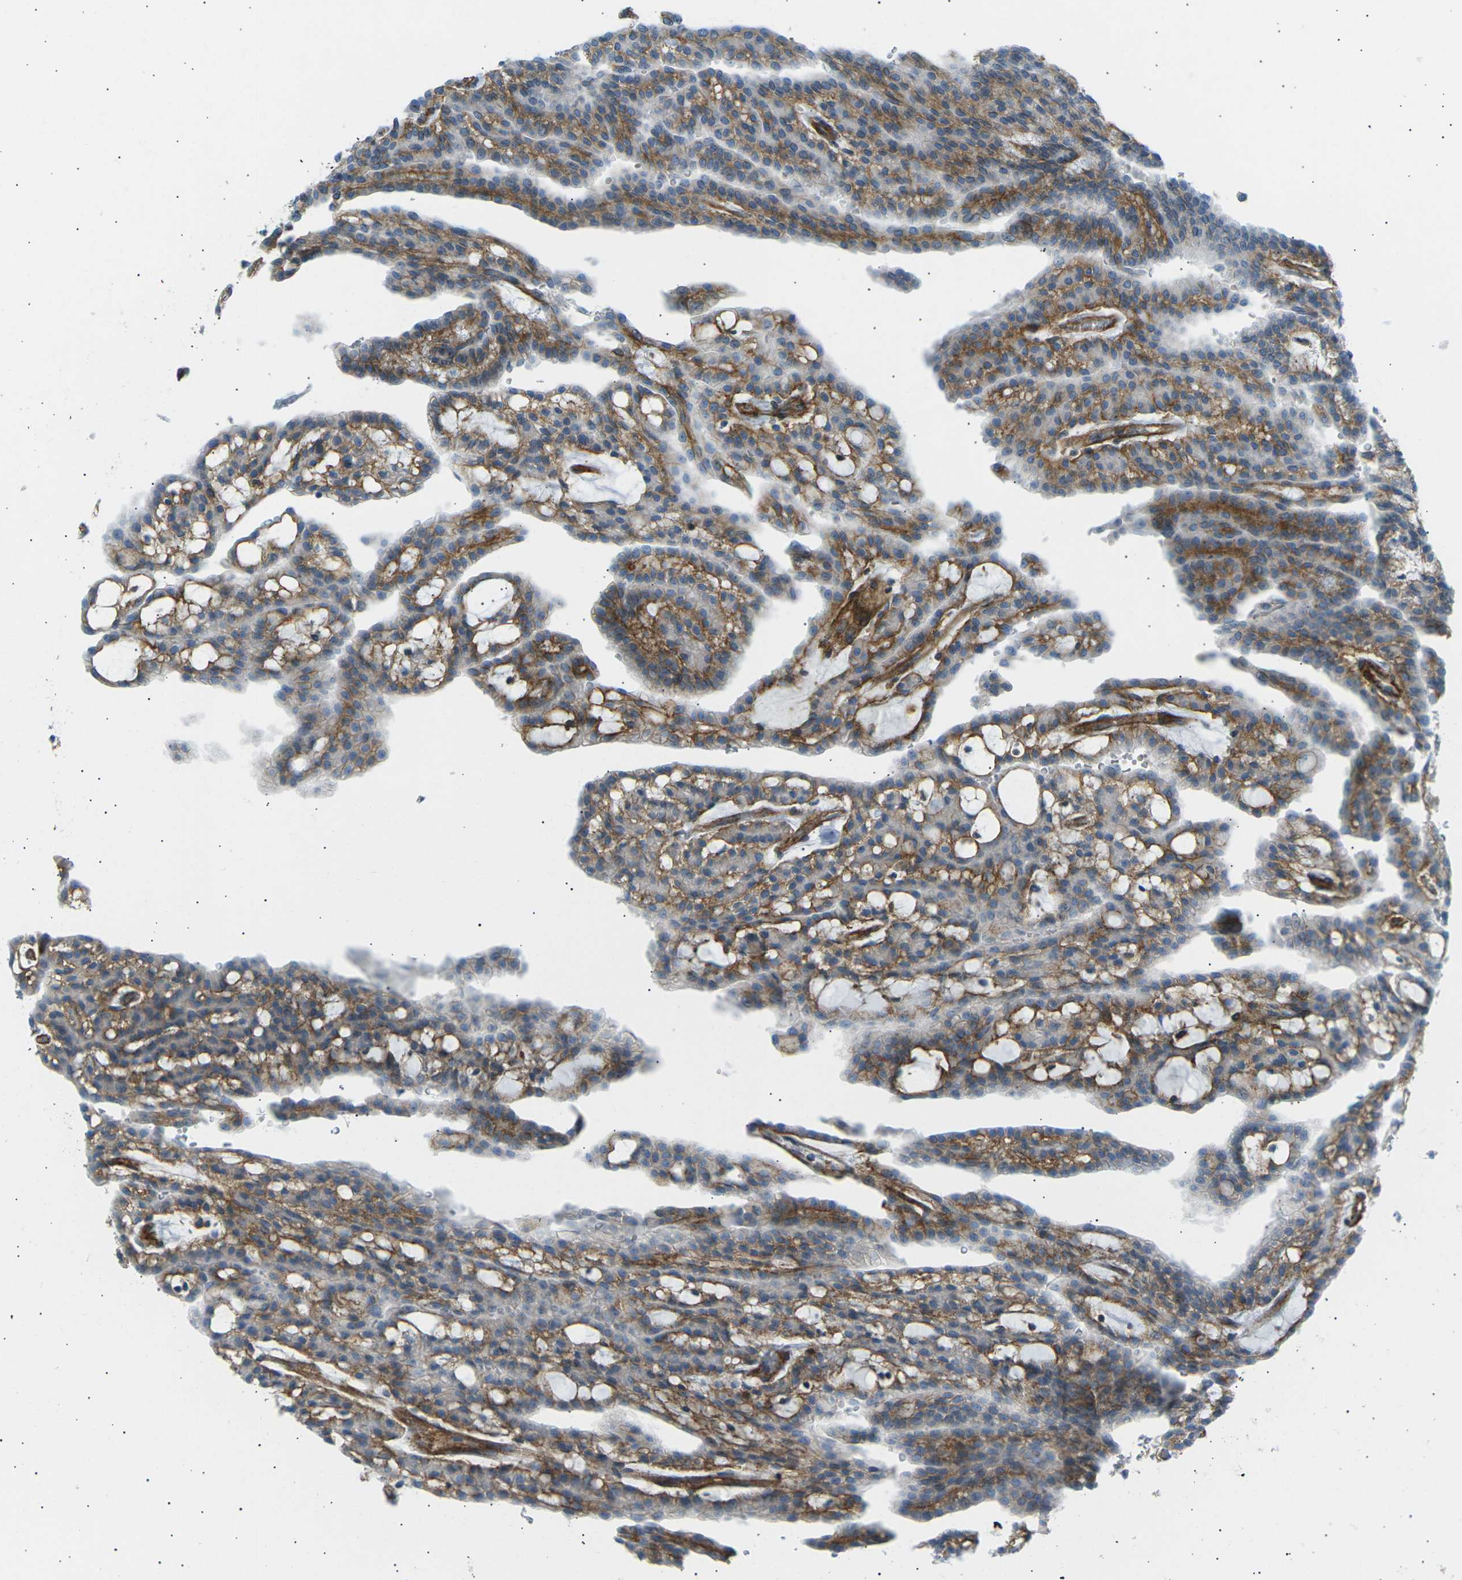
{"staining": {"intensity": "moderate", "quantity": ">75%", "location": "cytoplasmic/membranous"}, "tissue": "renal cancer", "cell_type": "Tumor cells", "image_type": "cancer", "snomed": [{"axis": "morphology", "description": "Adenocarcinoma, NOS"}, {"axis": "topography", "description": "Kidney"}], "caption": "Adenocarcinoma (renal) was stained to show a protein in brown. There is medium levels of moderate cytoplasmic/membranous staining in approximately >75% of tumor cells.", "gene": "ATP2B4", "patient": {"sex": "male", "age": 63}}